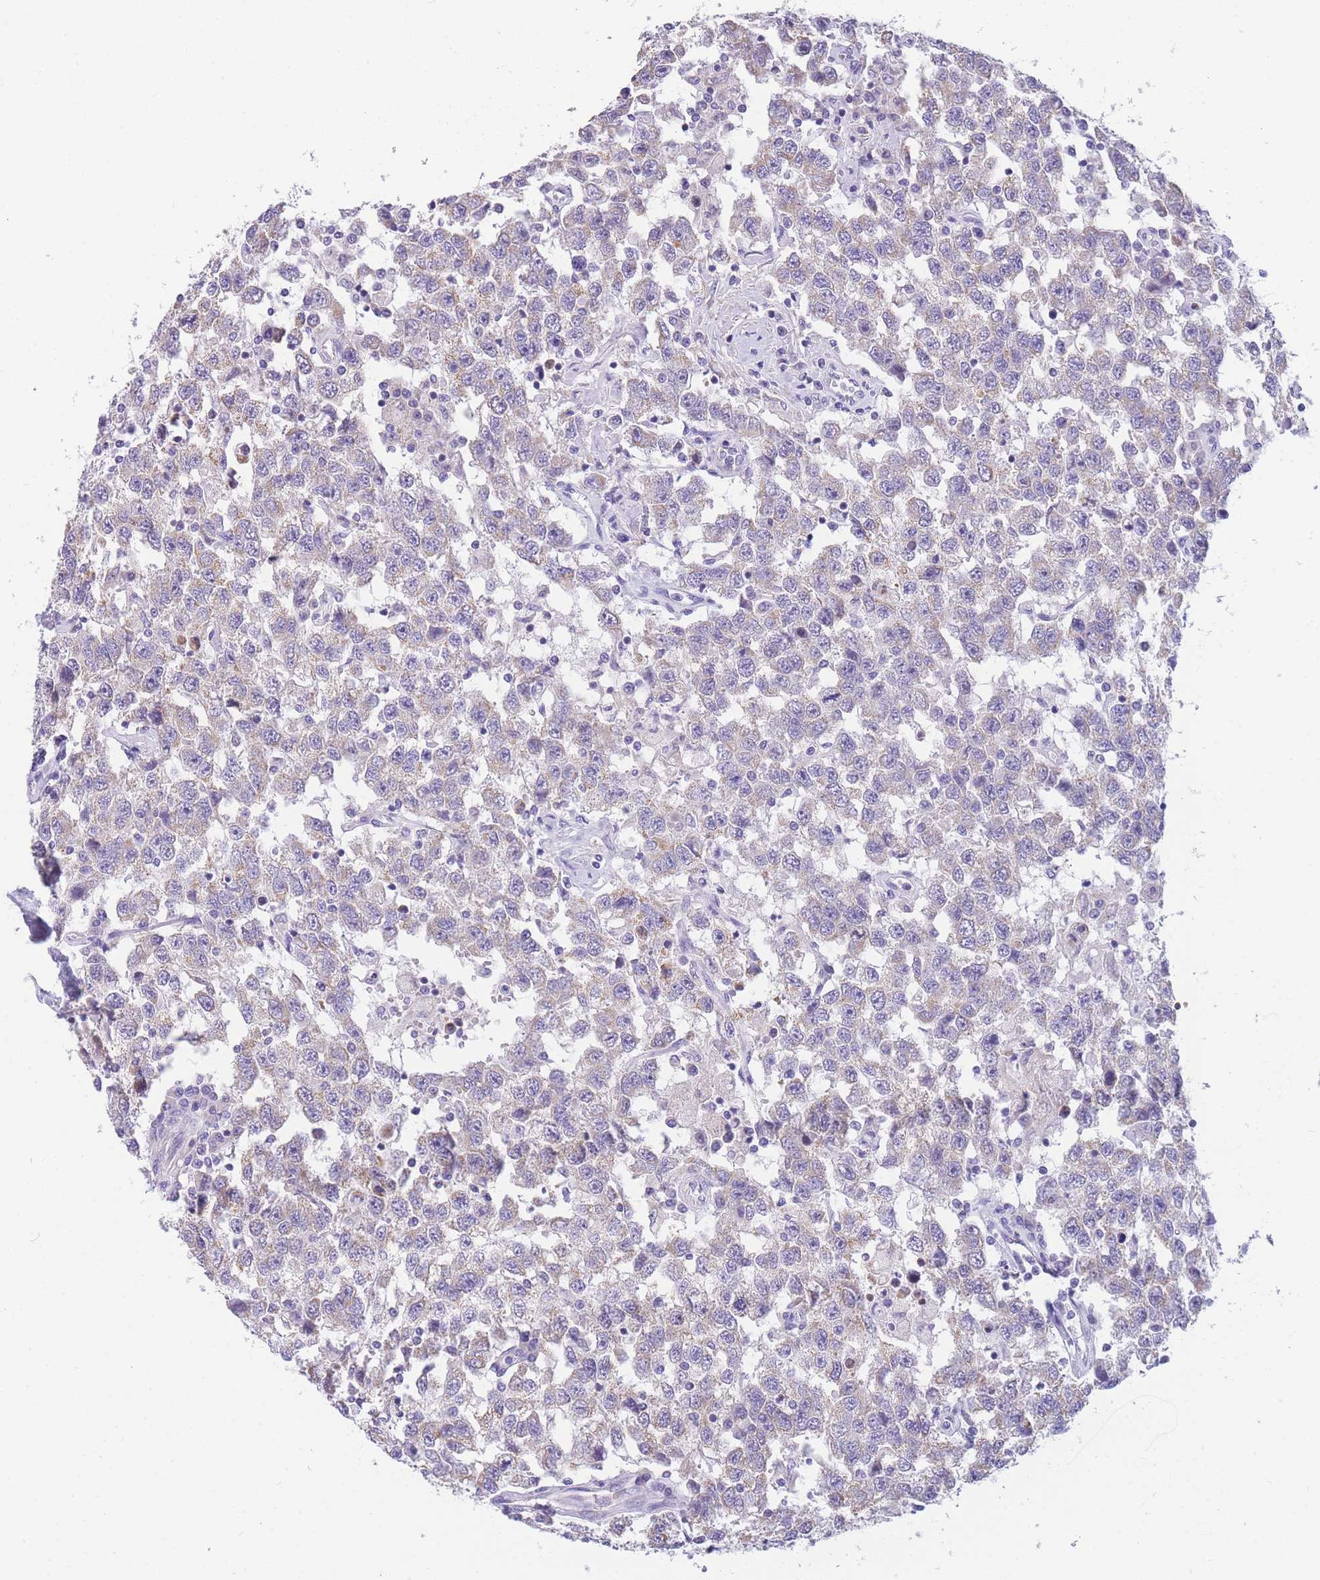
{"staining": {"intensity": "weak", "quantity": "<25%", "location": "cytoplasmic/membranous"}, "tissue": "testis cancer", "cell_type": "Tumor cells", "image_type": "cancer", "snomed": [{"axis": "morphology", "description": "Seminoma, NOS"}, {"axis": "topography", "description": "Testis"}], "caption": "A micrograph of human testis seminoma is negative for staining in tumor cells.", "gene": "DHRS11", "patient": {"sex": "male", "age": 41}}